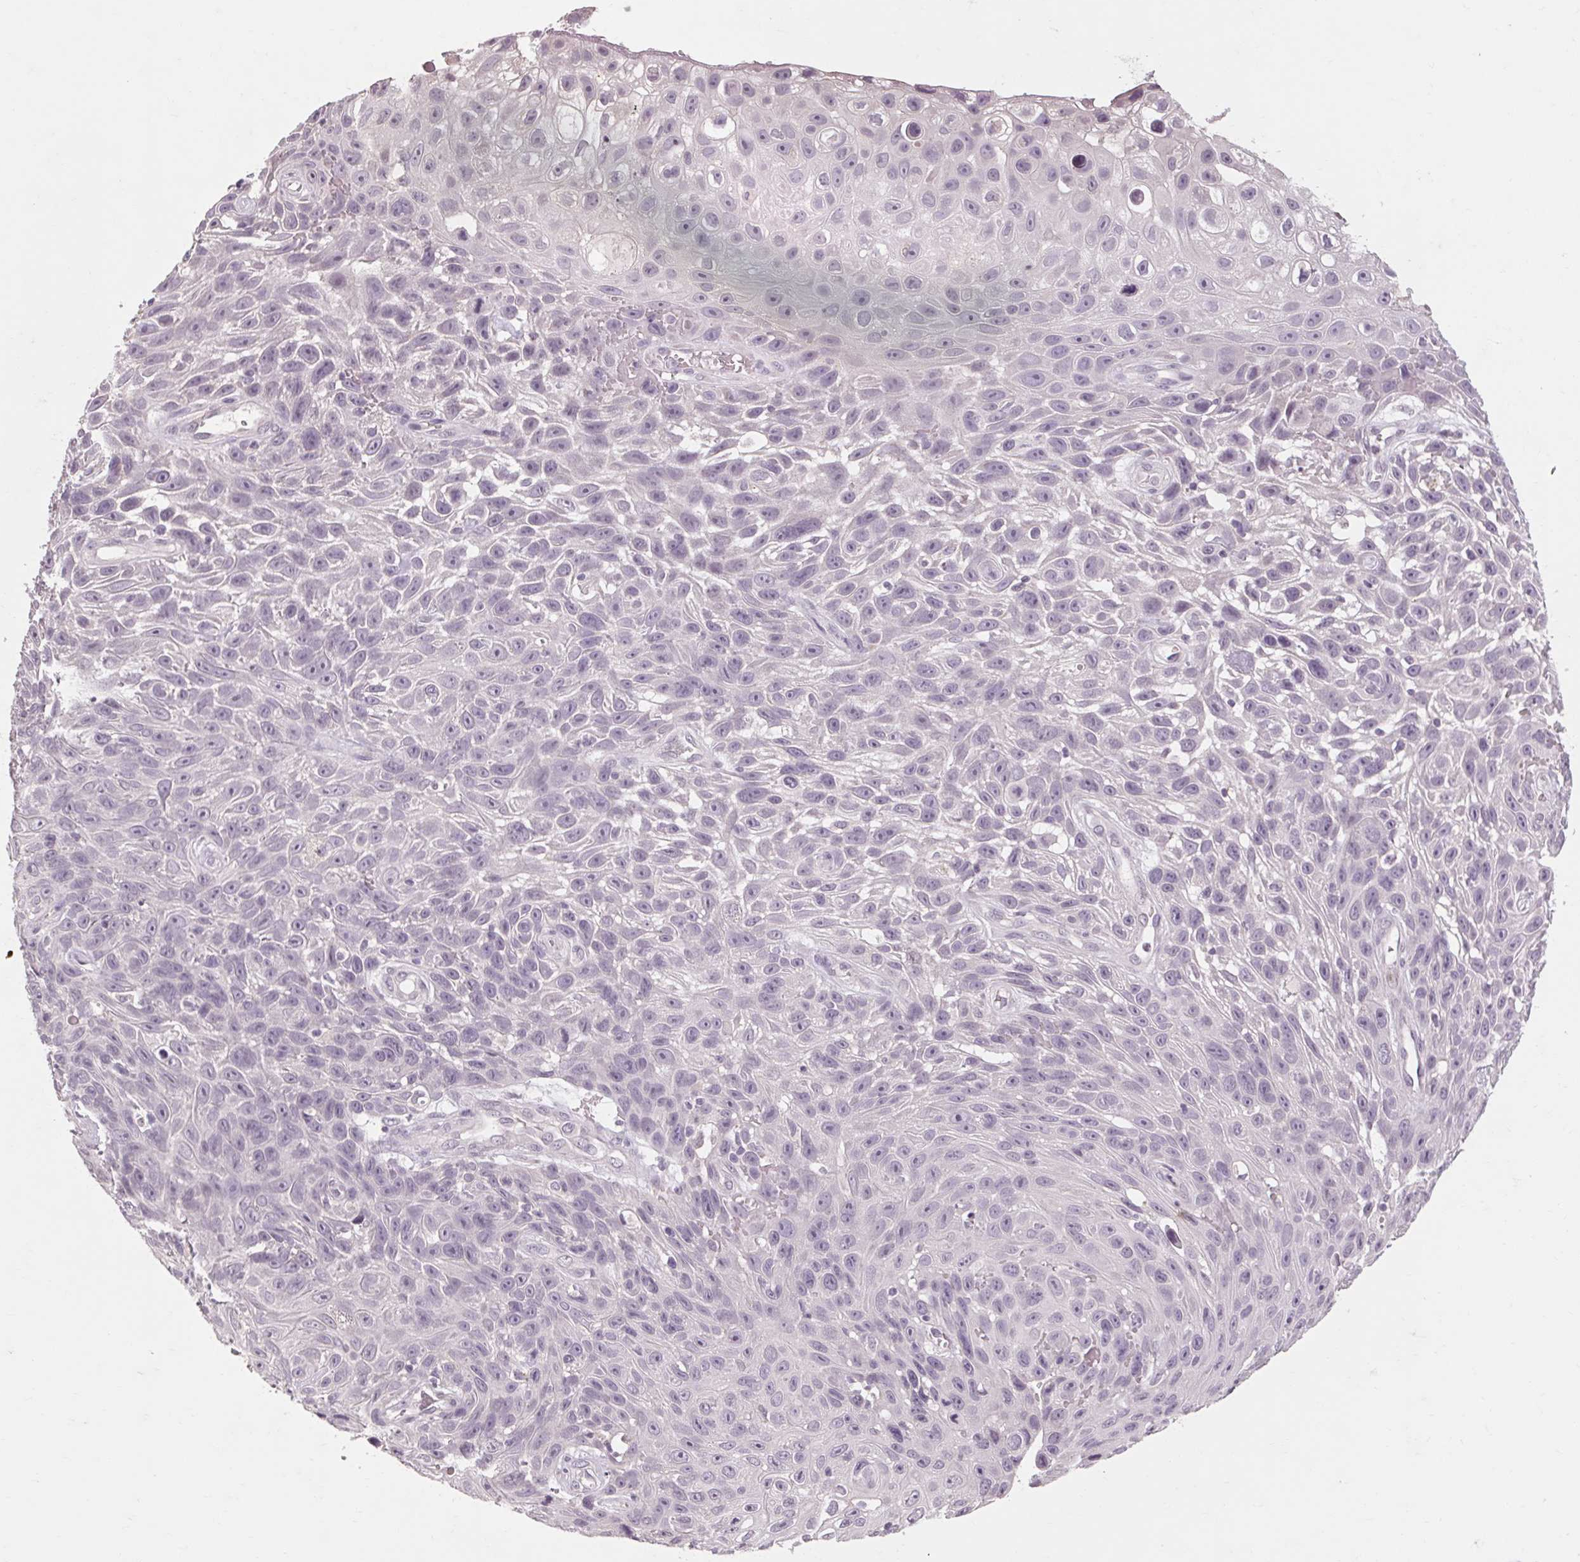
{"staining": {"intensity": "negative", "quantity": "none", "location": "none"}, "tissue": "skin cancer", "cell_type": "Tumor cells", "image_type": "cancer", "snomed": [{"axis": "morphology", "description": "Squamous cell carcinoma, NOS"}, {"axis": "topography", "description": "Skin"}], "caption": "High magnification brightfield microscopy of squamous cell carcinoma (skin) stained with DAB (brown) and counterstained with hematoxylin (blue): tumor cells show no significant expression.", "gene": "POMC", "patient": {"sex": "male", "age": 82}}